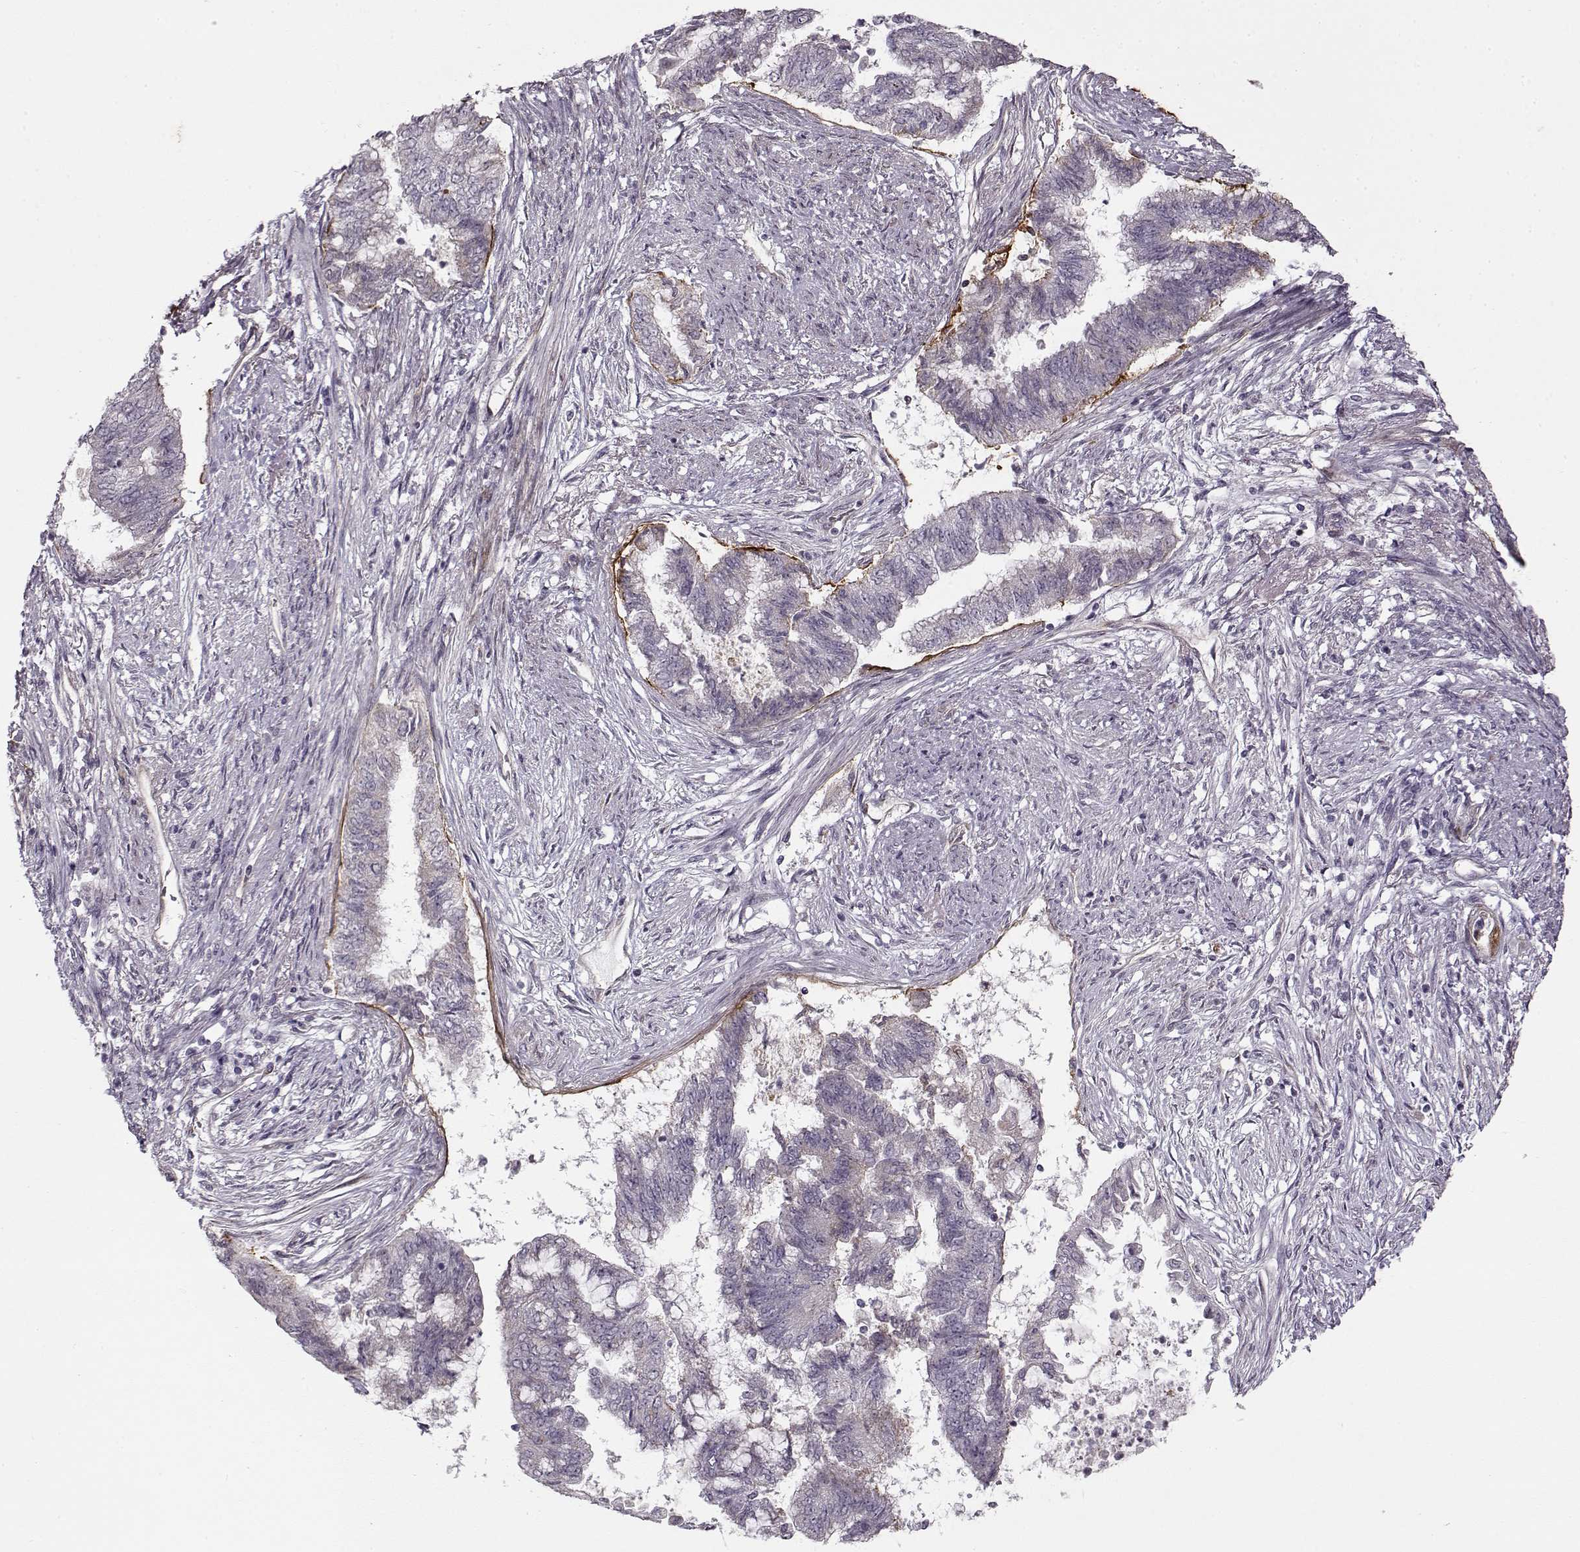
{"staining": {"intensity": "negative", "quantity": "none", "location": "none"}, "tissue": "endometrial cancer", "cell_type": "Tumor cells", "image_type": "cancer", "snomed": [{"axis": "morphology", "description": "Adenocarcinoma, NOS"}, {"axis": "topography", "description": "Endometrium"}], "caption": "This image is of endometrial cancer stained with immunohistochemistry (IHC) to label a protein in brown with the nuclei are counter-stained blue. There is no positivity in tumor cells.", "gene": "LAMB2", "patient": {"sex": "female", "age": 65}}